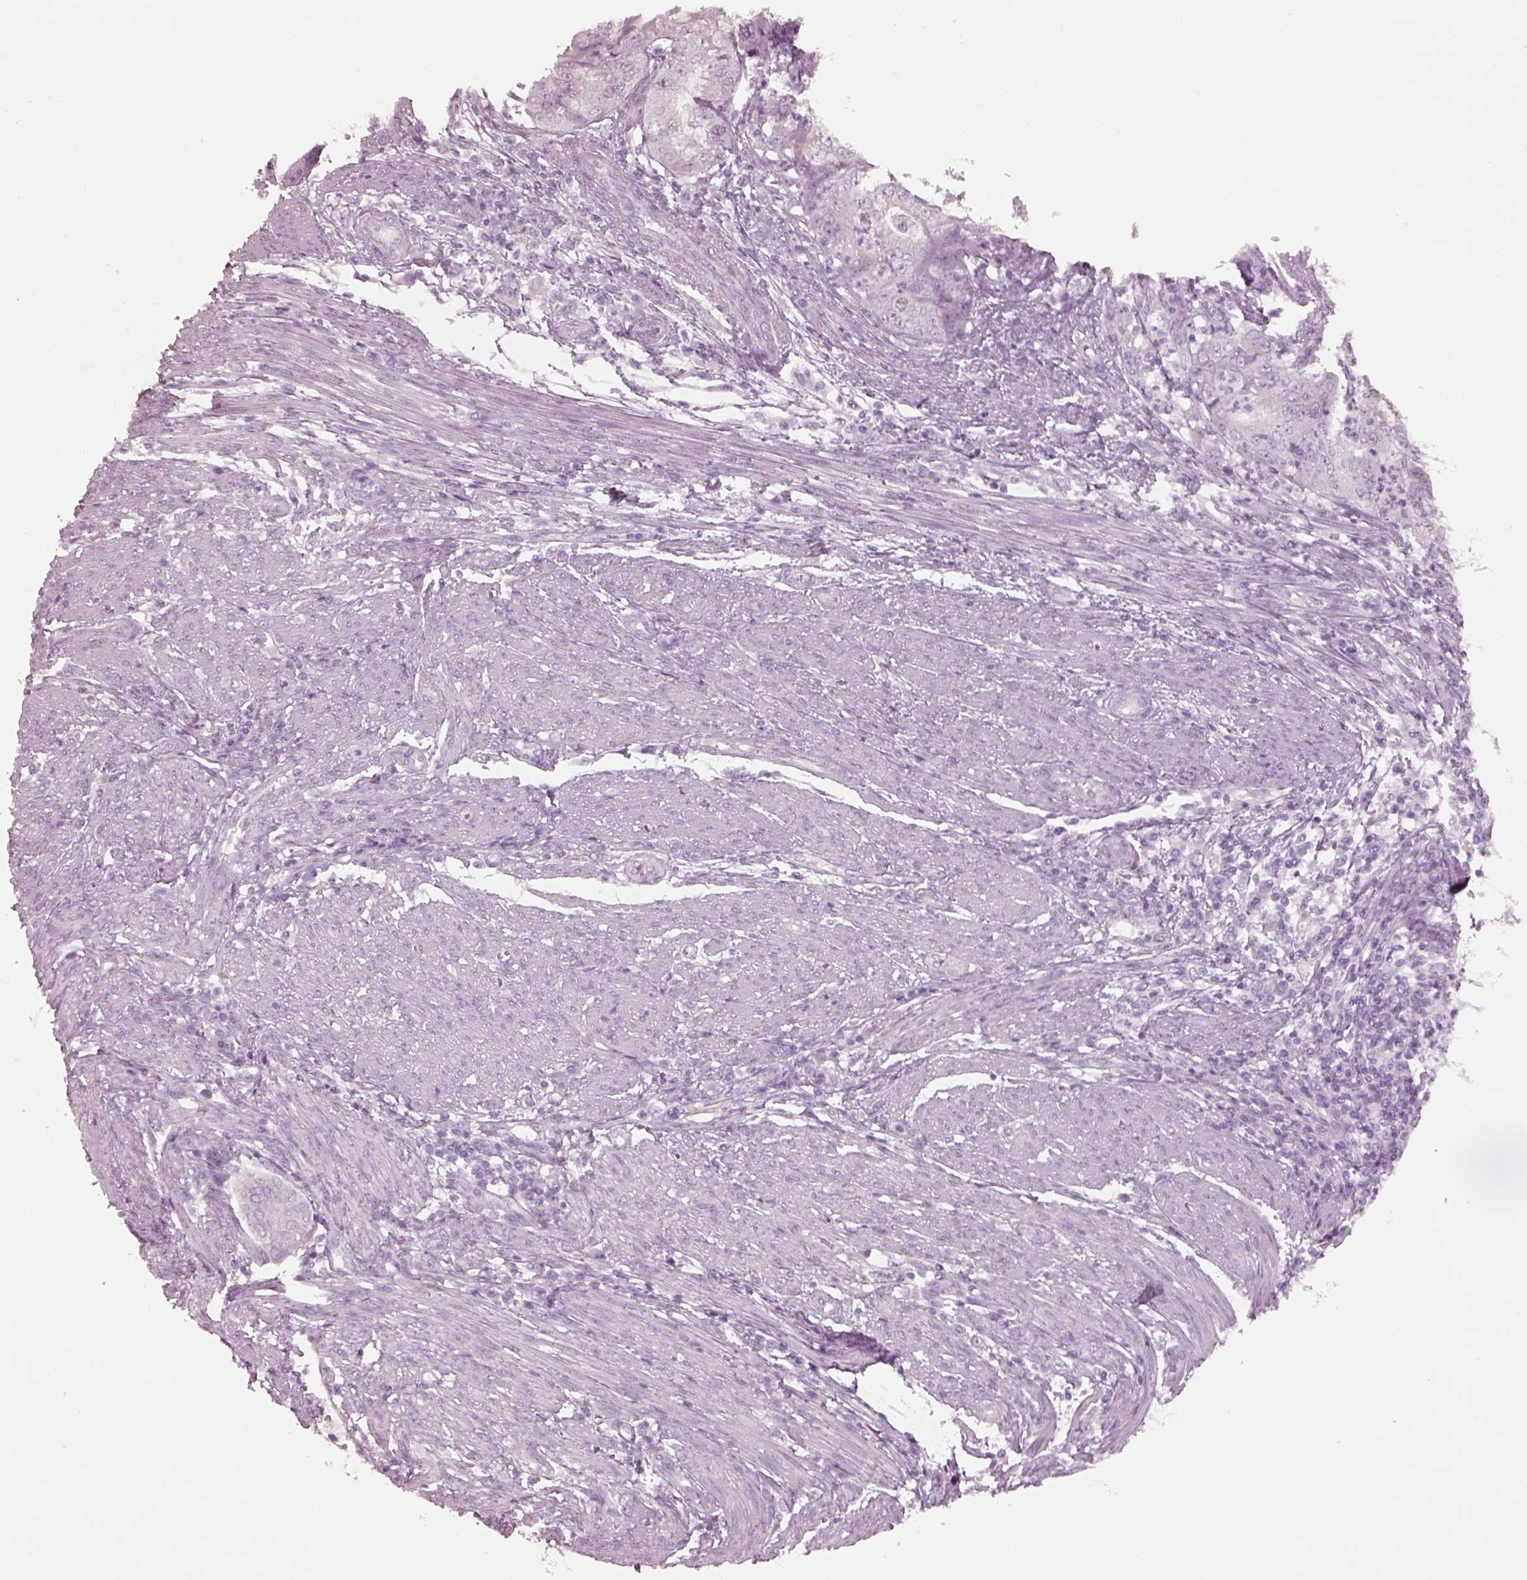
{"staining": {"intensity": "negative", "quantity": "none", "location": "none"}, "tissue": "endometrial cancer", "cell_type": "Tumor cells", "image_type": "cancer", "snomed": [{"axis": "morphology", "description": "Adenocarcinoma, NOS"}, {"axis": "topography", "description": "Endometrium"}], "caption": "Immunohistochemical staining of human endometrial adenocarcinoma reveals no significant staining in tumor cells. (DAB IHC visualized using brightfield microscopy, high magnification).", "gene": "KRTAP24-1", "patient": {"sex": "female", "age": 79}}